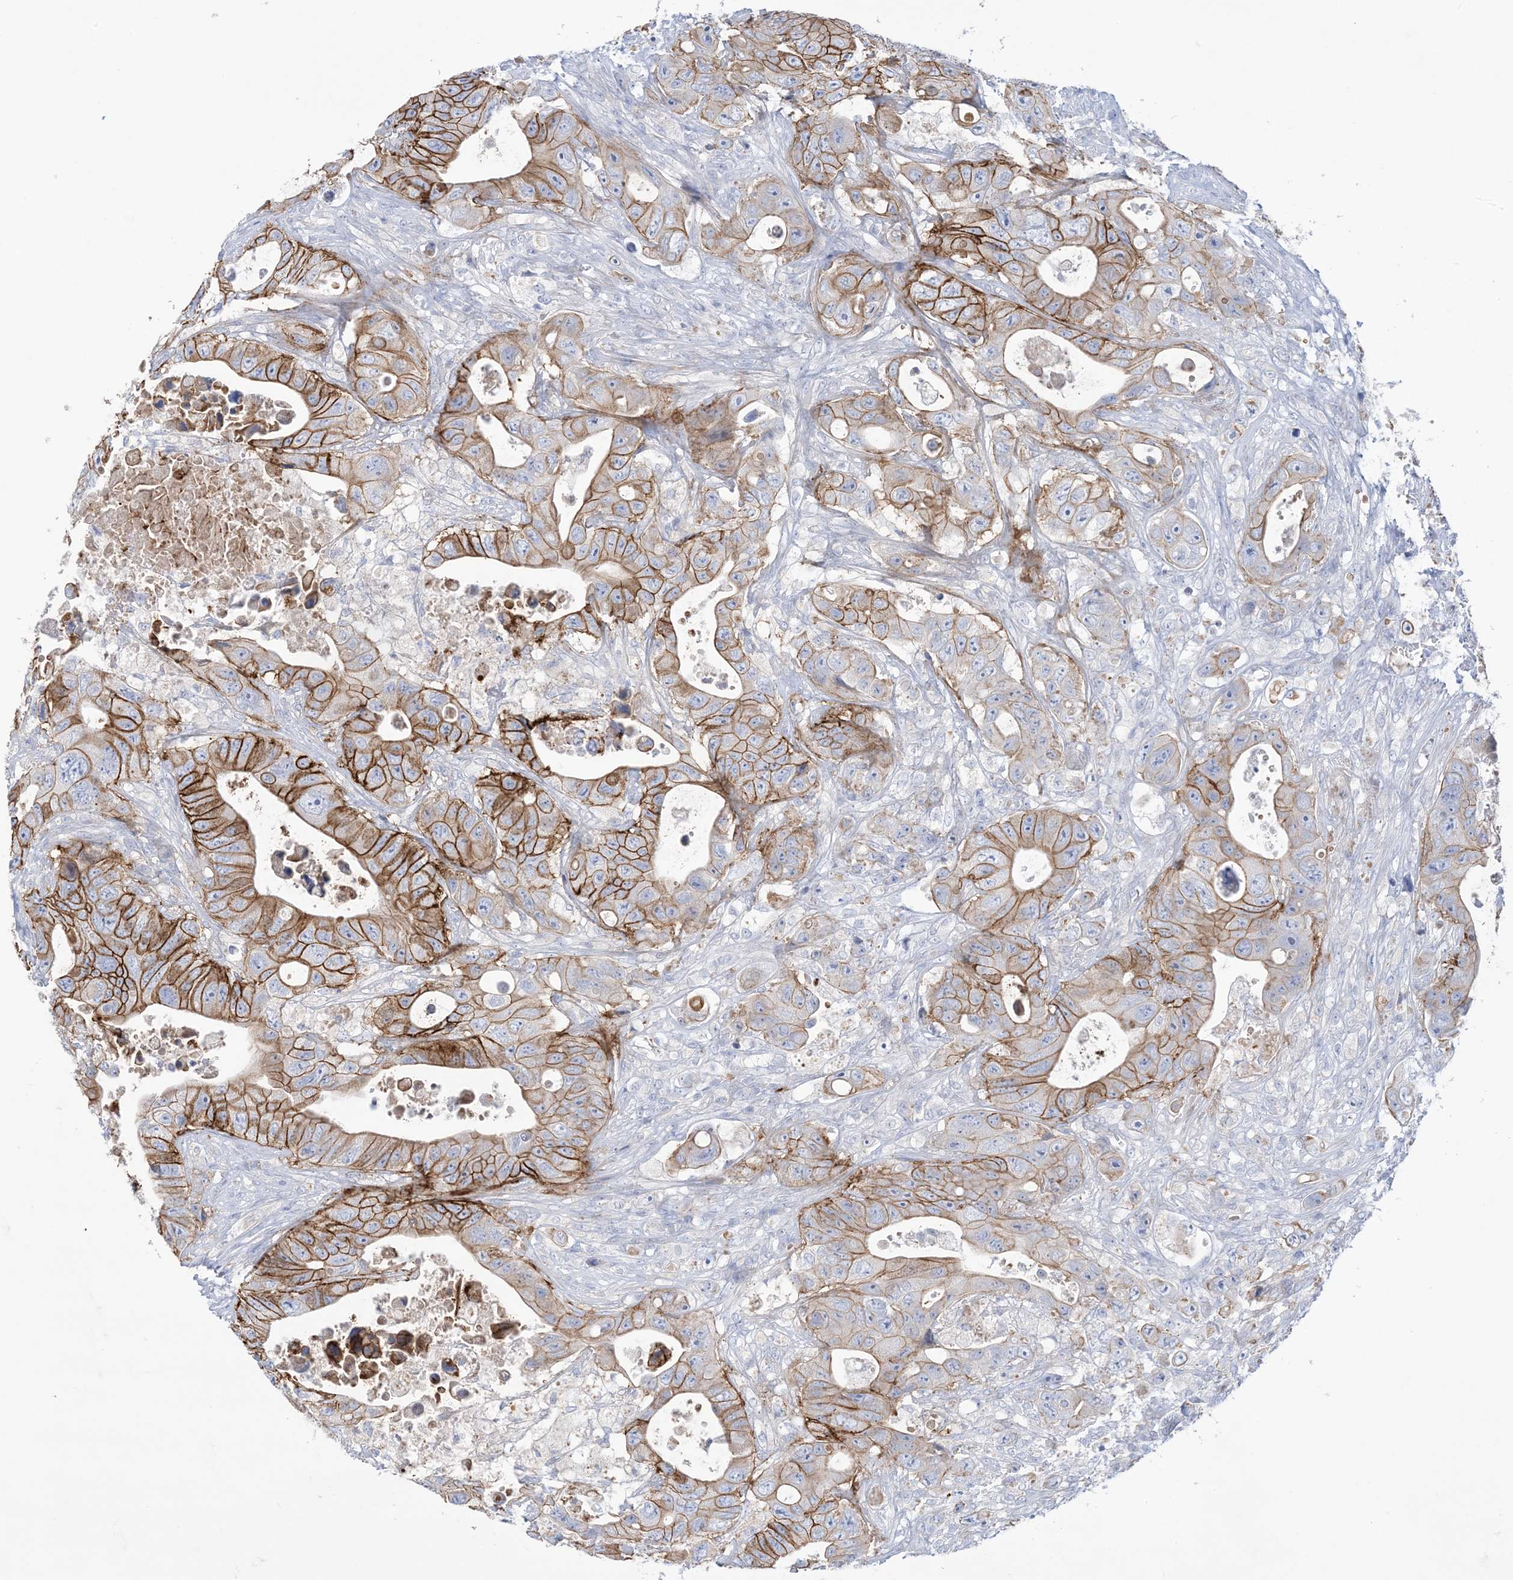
{"staining": {"intensity": "strong", "quantity": ">75%", "location": "cytoplasmic/membranous"}, "tissue": "colorectal cancer", "cell_type": "Tumor cells", "image_type": "cancer", "snomed": [{"axis": "morphology", "description": "Adenocarcinoma, NOS"}, {"axis": "topography", "description": "Colon"}], "caption": "This image reveals adenocarcinoma (colorectal) stained with immunohistochemistry to label a protein in brown. The cytoplasmic/membranous of tumor cells show strong positivity for the protein. Nuclei are counter-stained blue.", "gene": "ATP11C", "patient": {"sex": "female", "age": 46}}